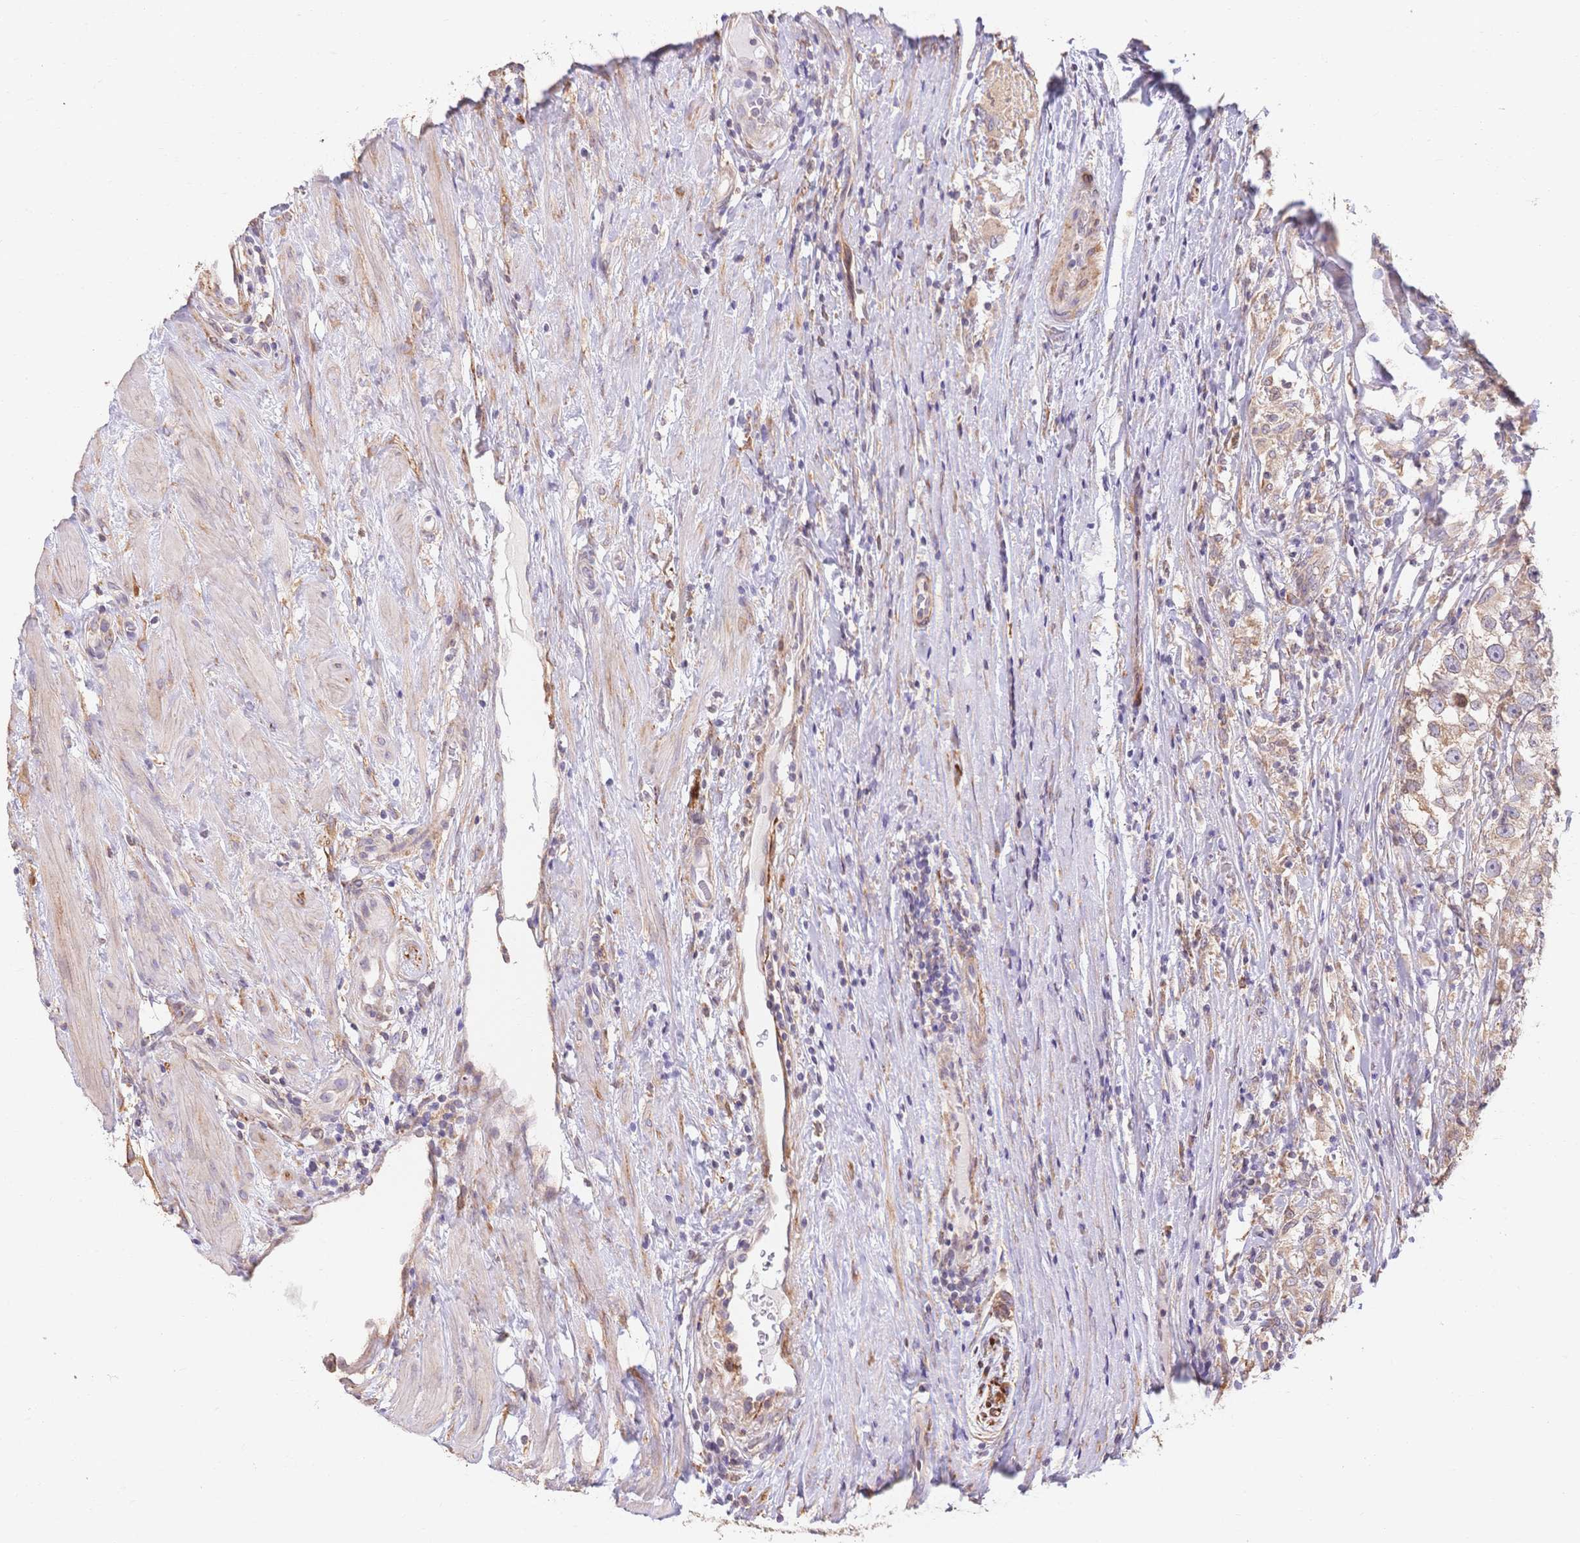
{"staining": {"intensity": "weak", "quantity": ">75%", "location": "cytoplasmic/membranous"}, "tissue": "testis cancer", "cell_type": "Tumor cells", "image_type": "cancer", "snomed": [{"axis": "morphology", "description": "Seminoma, NOS"}, {"axis": "topography", "description": "Testis"}], "caption": "A photomicrograph showing weak cytoplasmic/membranous expression in about >75% of tumor cells in testis cancer, as visualized by brown immunohistochemical staining.", "gene": "HS3ST5", "patient": {"sex": "male", "age": 46}}